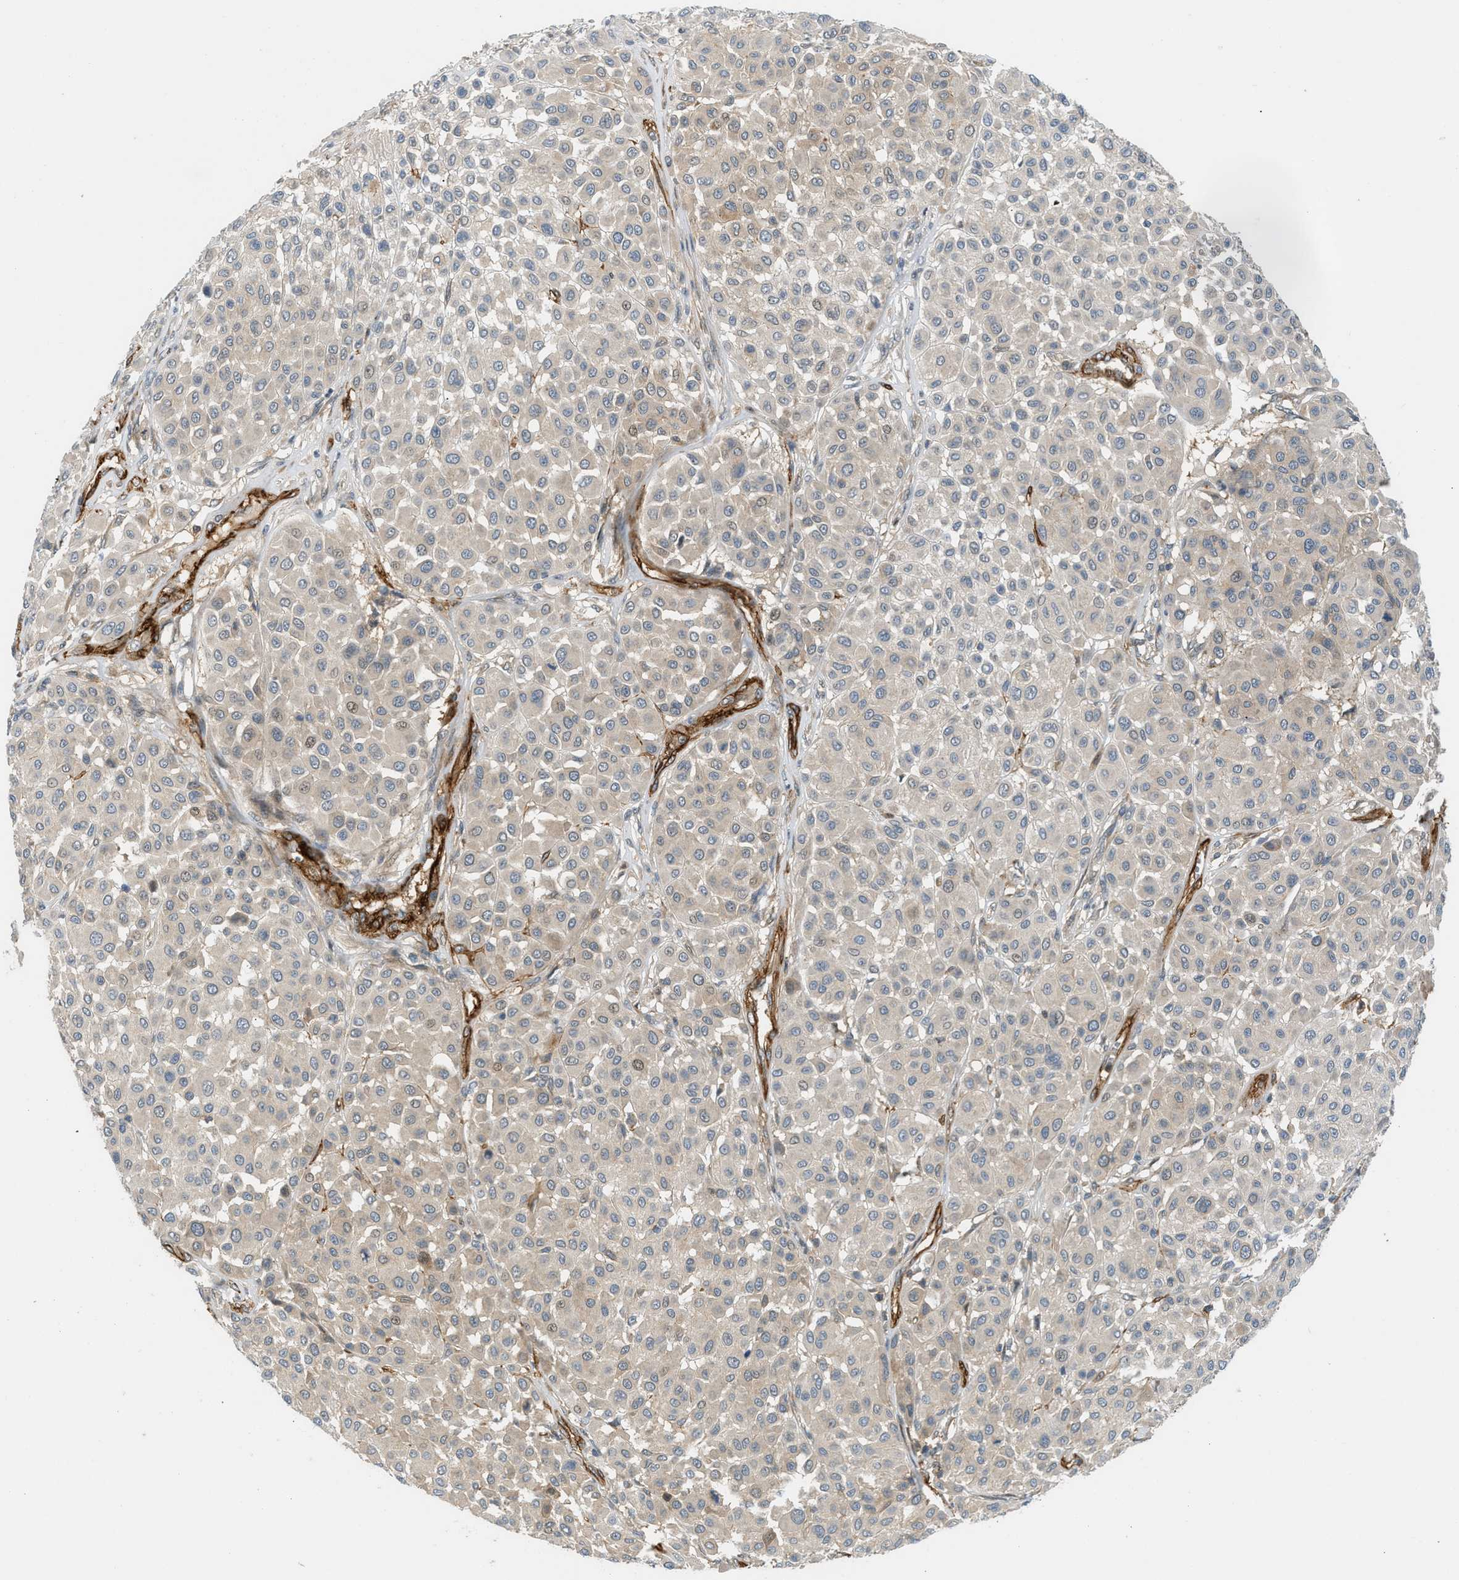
{"staining": {"intensity": "weak", "quantity": "25%-75%", "location": "cytoplasmic/membranous"}, "tissue": "melanoma", "cell_type": "Tumor cells", "image_type": "cancer", "snomed": [{"axis": "morphology", "description": "Malignant melanoma, Metastatic site"}, {"axis": "topography", "description": "Soft tissue"}], "caption": "An immunohistochemistry image of tumor tissue is shown. Protein staining in brown shows weak cytoplasmic/membranous positivity in malignant melanoma (metastatic site) within tumor cells.", "gene": "EDNRA", "patient": {"sex": "male", "age": 41}}